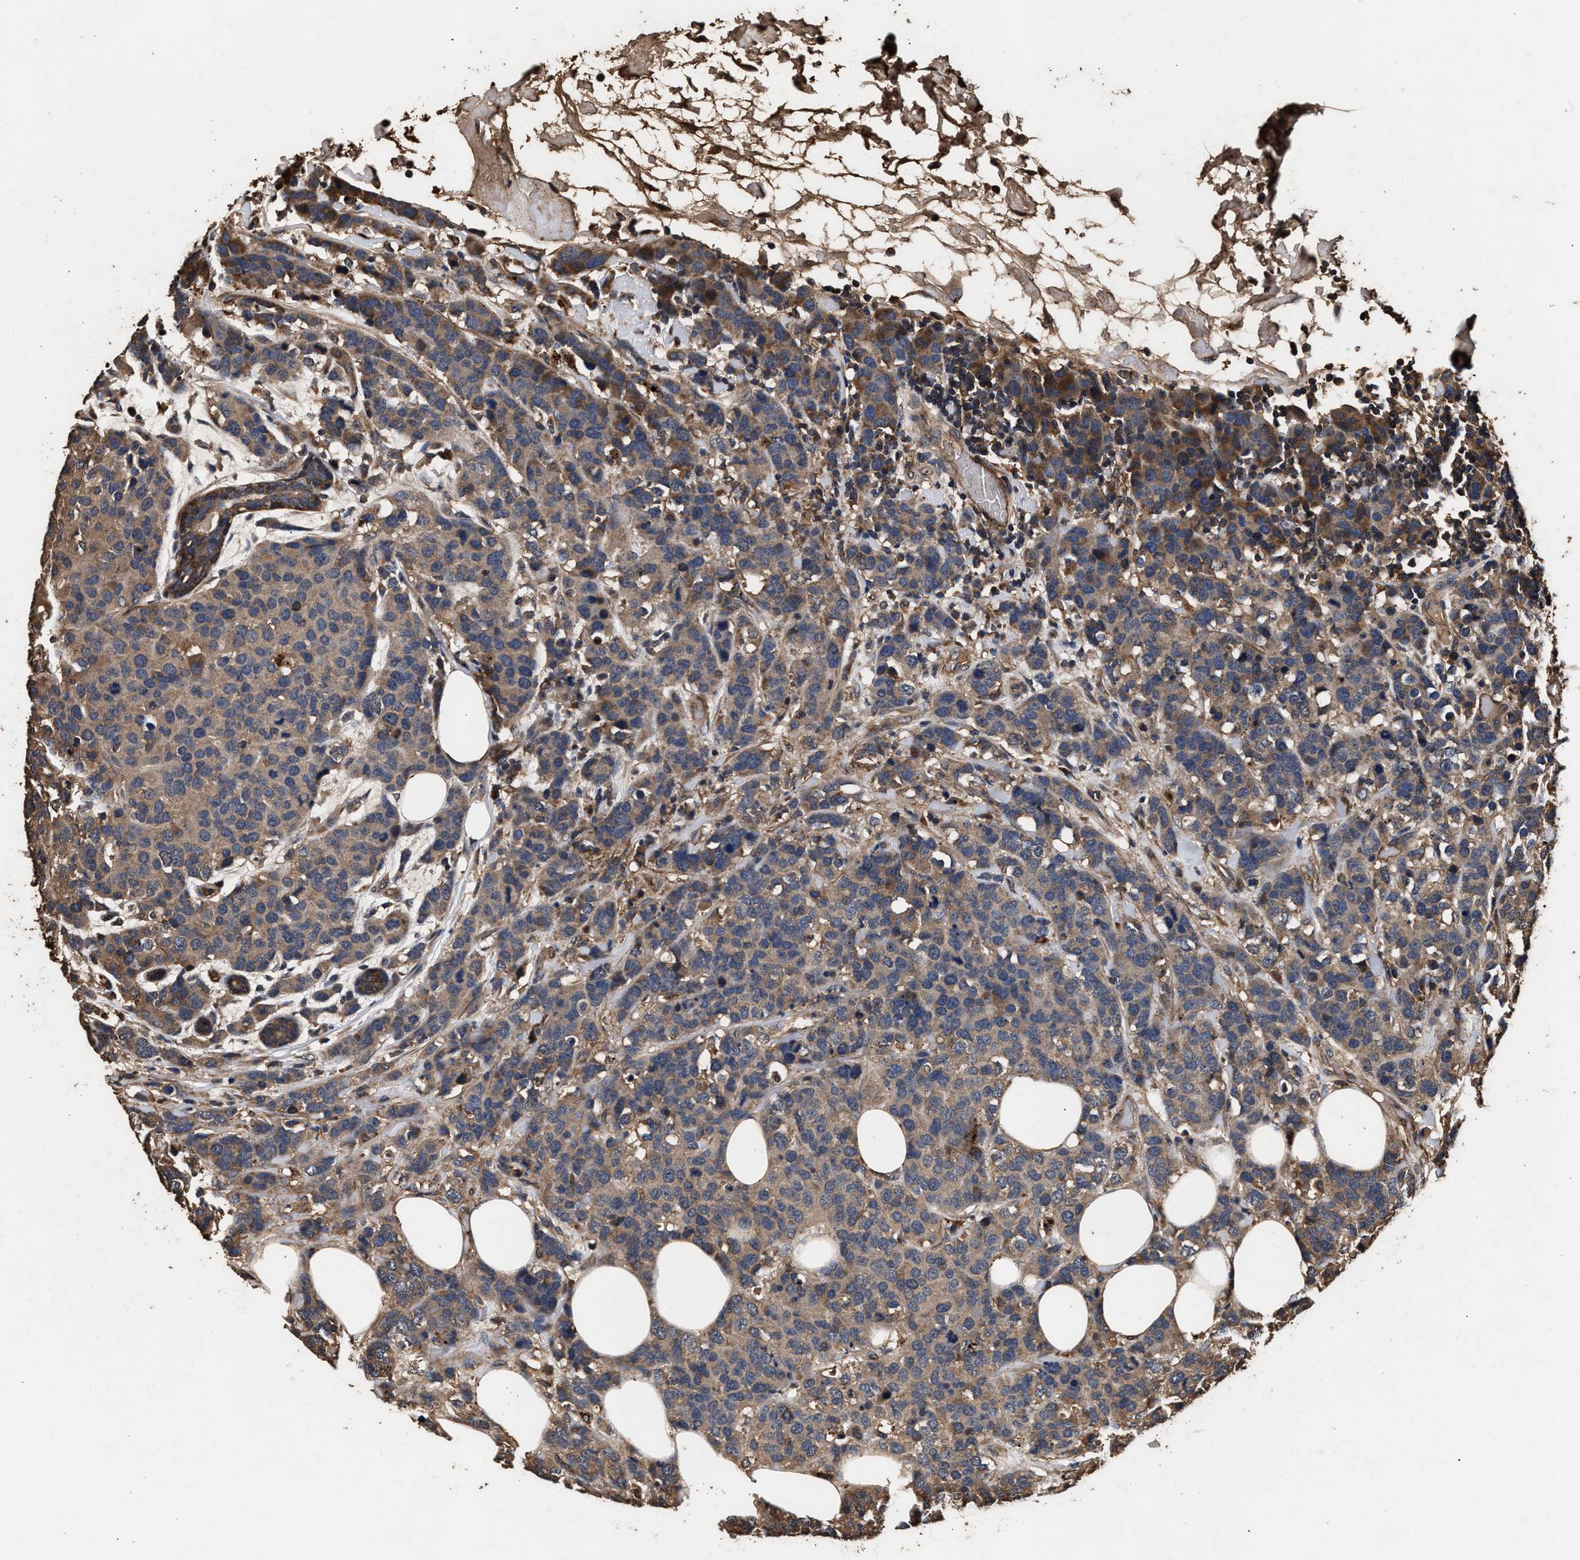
{"staining": {"intensity": "weak", "quantity": ">75%", "location": "cytoplasmic/membranous"}, "tissue": "breast cancer", "cell_type": "Tumor cells", "image_type": "cancer", "snomed": [{"axis": "morphology", "description": "Lobular carcinoma"}, {"axis": "topography", "description": "Breast"}], "caption": "Breast cancer was stained to show a protein in brown. There is low levels of weak cytoplasmic/membranous expression in about >75% of tumor cells.", "gene": "KYAT1", "patient": {"sex": "female", "age": 59}}